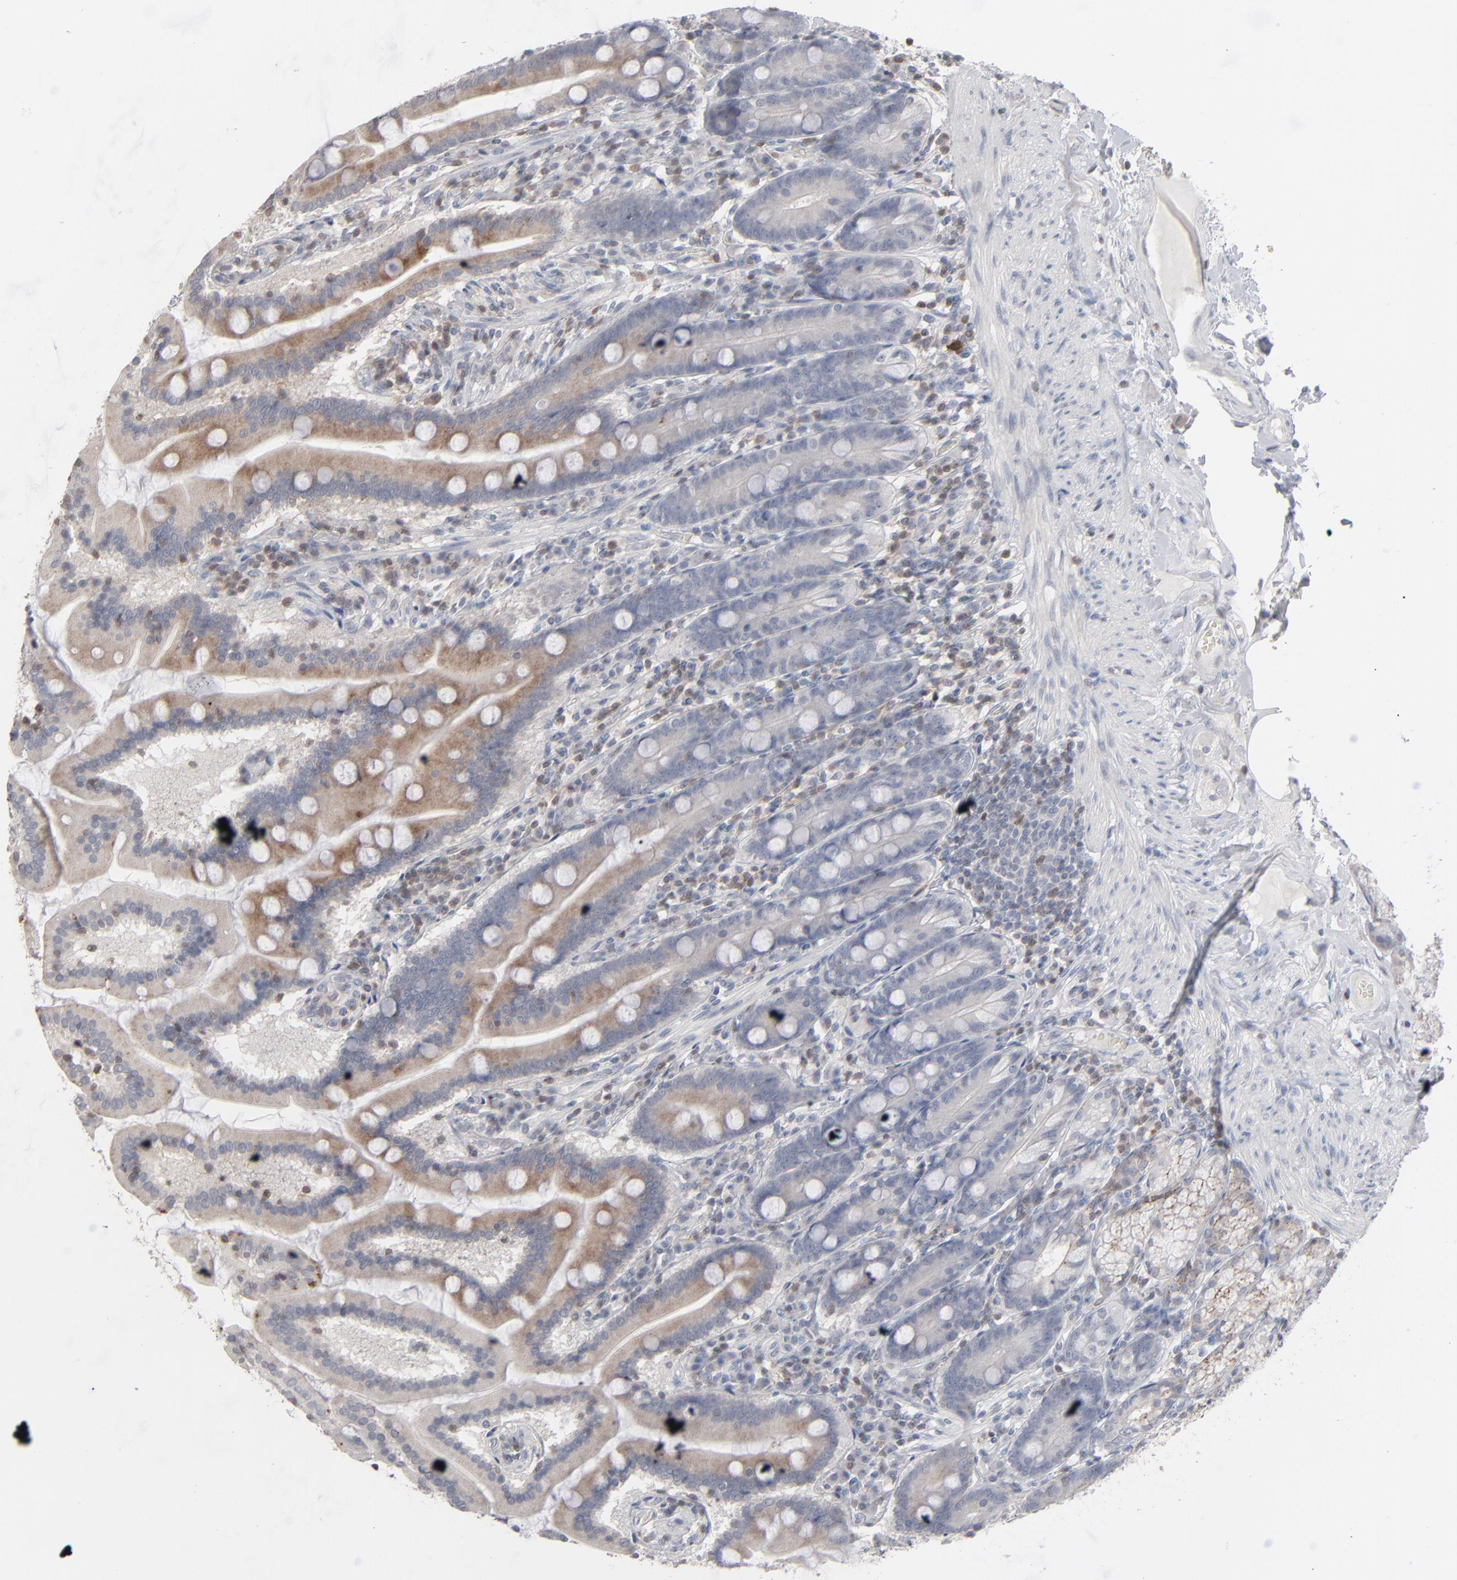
{"staining": {"intensity": "moderate", "quantity": "25%-75%", "location": "cytoplasmic/membranous"}, "tissue": "duodenum", "cell_type": "Glandular cells", "image_type": "normal", "snomed": [{"axis": "morphology", "description": "Normal tissue, NOS"}, {"axis": "topography", "description": "Duodenum"}], "caption": "Immunohistochemistry image of unremarkable duodenum: duodenum stained using immunohistochemistry (IHC) exhibits medium levels of moderate protein expression localized specifically in the cytoplasmic/membranous of glandular cells, appearing as a cytoplasmic/membranous brown color.", "gene": "STAT4", "patient": {"sex": "female", "age": 64}}